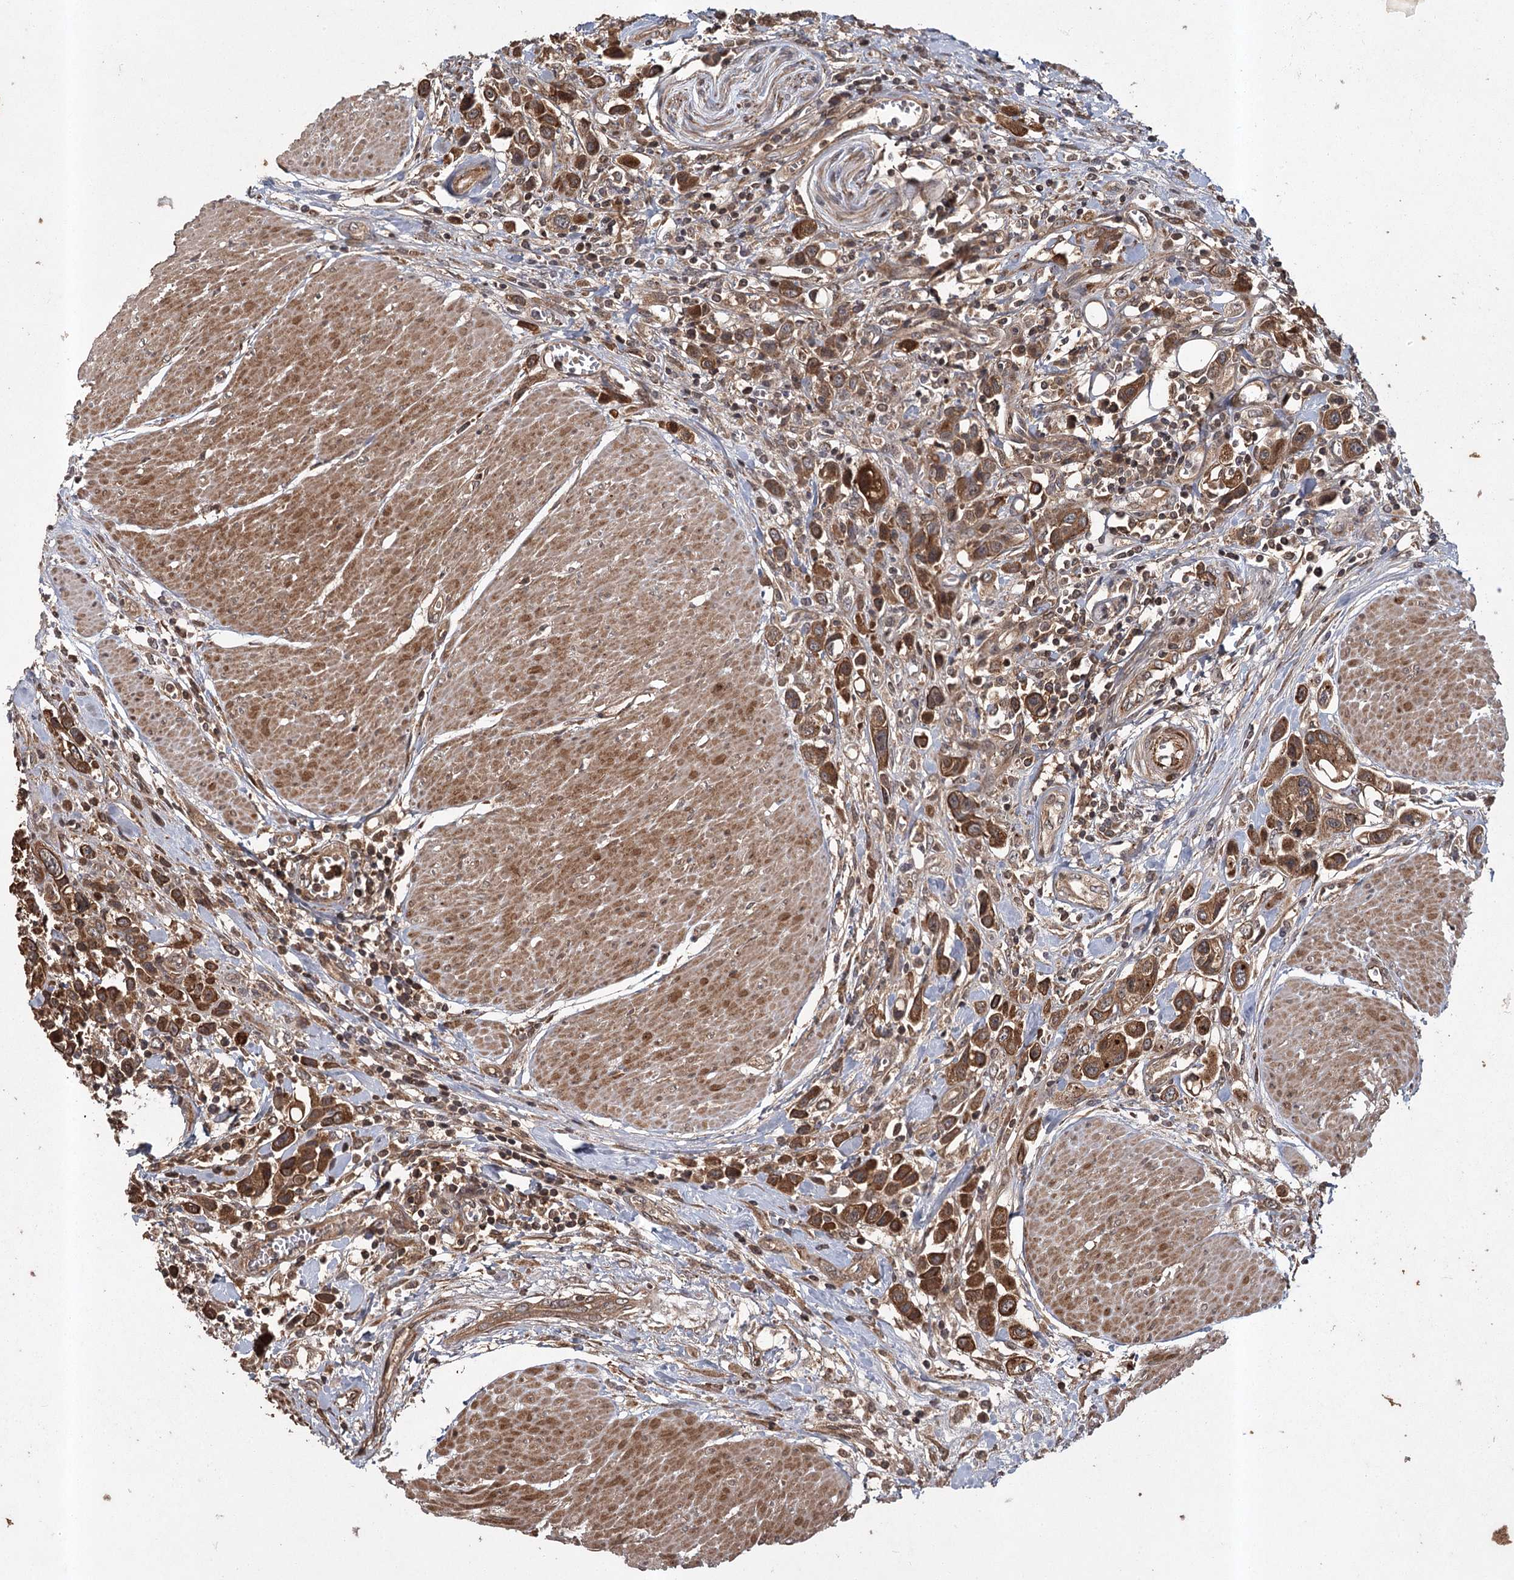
{"staining": {"intensity": "strong", "quantity": ">75%", "location": "cytoplasmic/membranous"}, "tissue": "urothelial cancer", "cell_type": "Tumor cells", "image_type": "cancer", "snomed": [{"axis": "morphology", "description": "Urothelial carcinoma, High grade"}, {"axis": "topography", "description": "Urinary bladder"}], "caption": "Immunohistochemical staining of urothelial carcinoma (high-grade) reveals high levels of strong cytoplasmic/membranous protein positivity in about >75% of tumor cells.", "gene": "RPAP3", "patient": {"sex": "male", "age": 50}}